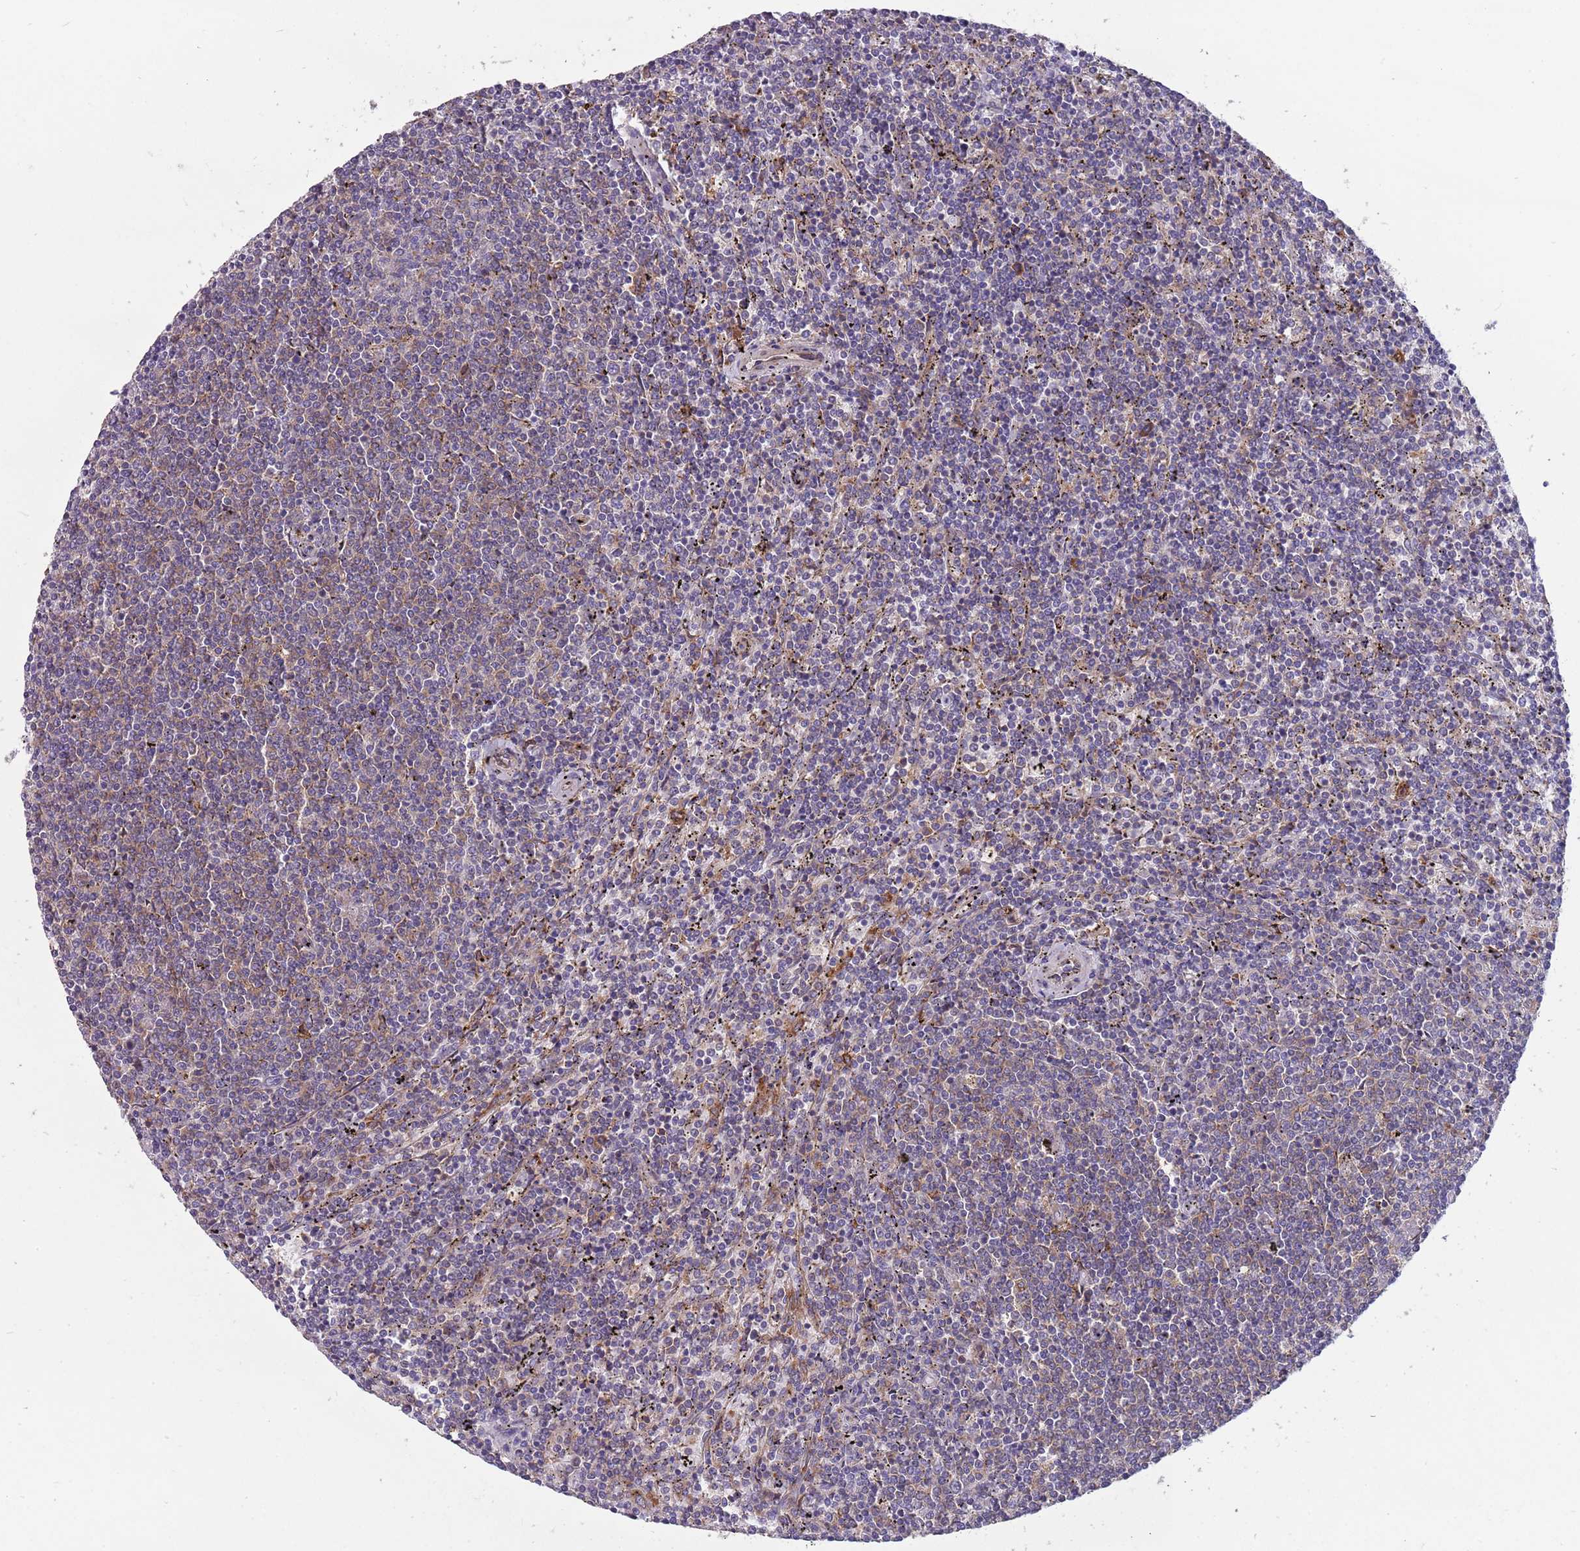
{"staining": {"intensity": "negative", "quantity": "none", "location": "none"}, "tissue": "lymphoma", "cell_type": "Tumor cells", "image_type": "cancer", "snomed": [{"axis": "morphology", "description": "Malignant lymphoma, non-Hodgkin's type, Low grade"}, {"axis": "topography", "description": "Spleen"}], "caption": "There is no significant positivity in tumor cells of low-grade malignant lymphoma, non-Hodgkin's type.", "gene": "ARMCX6", "patient": {"sex": "female", "age": 50}}